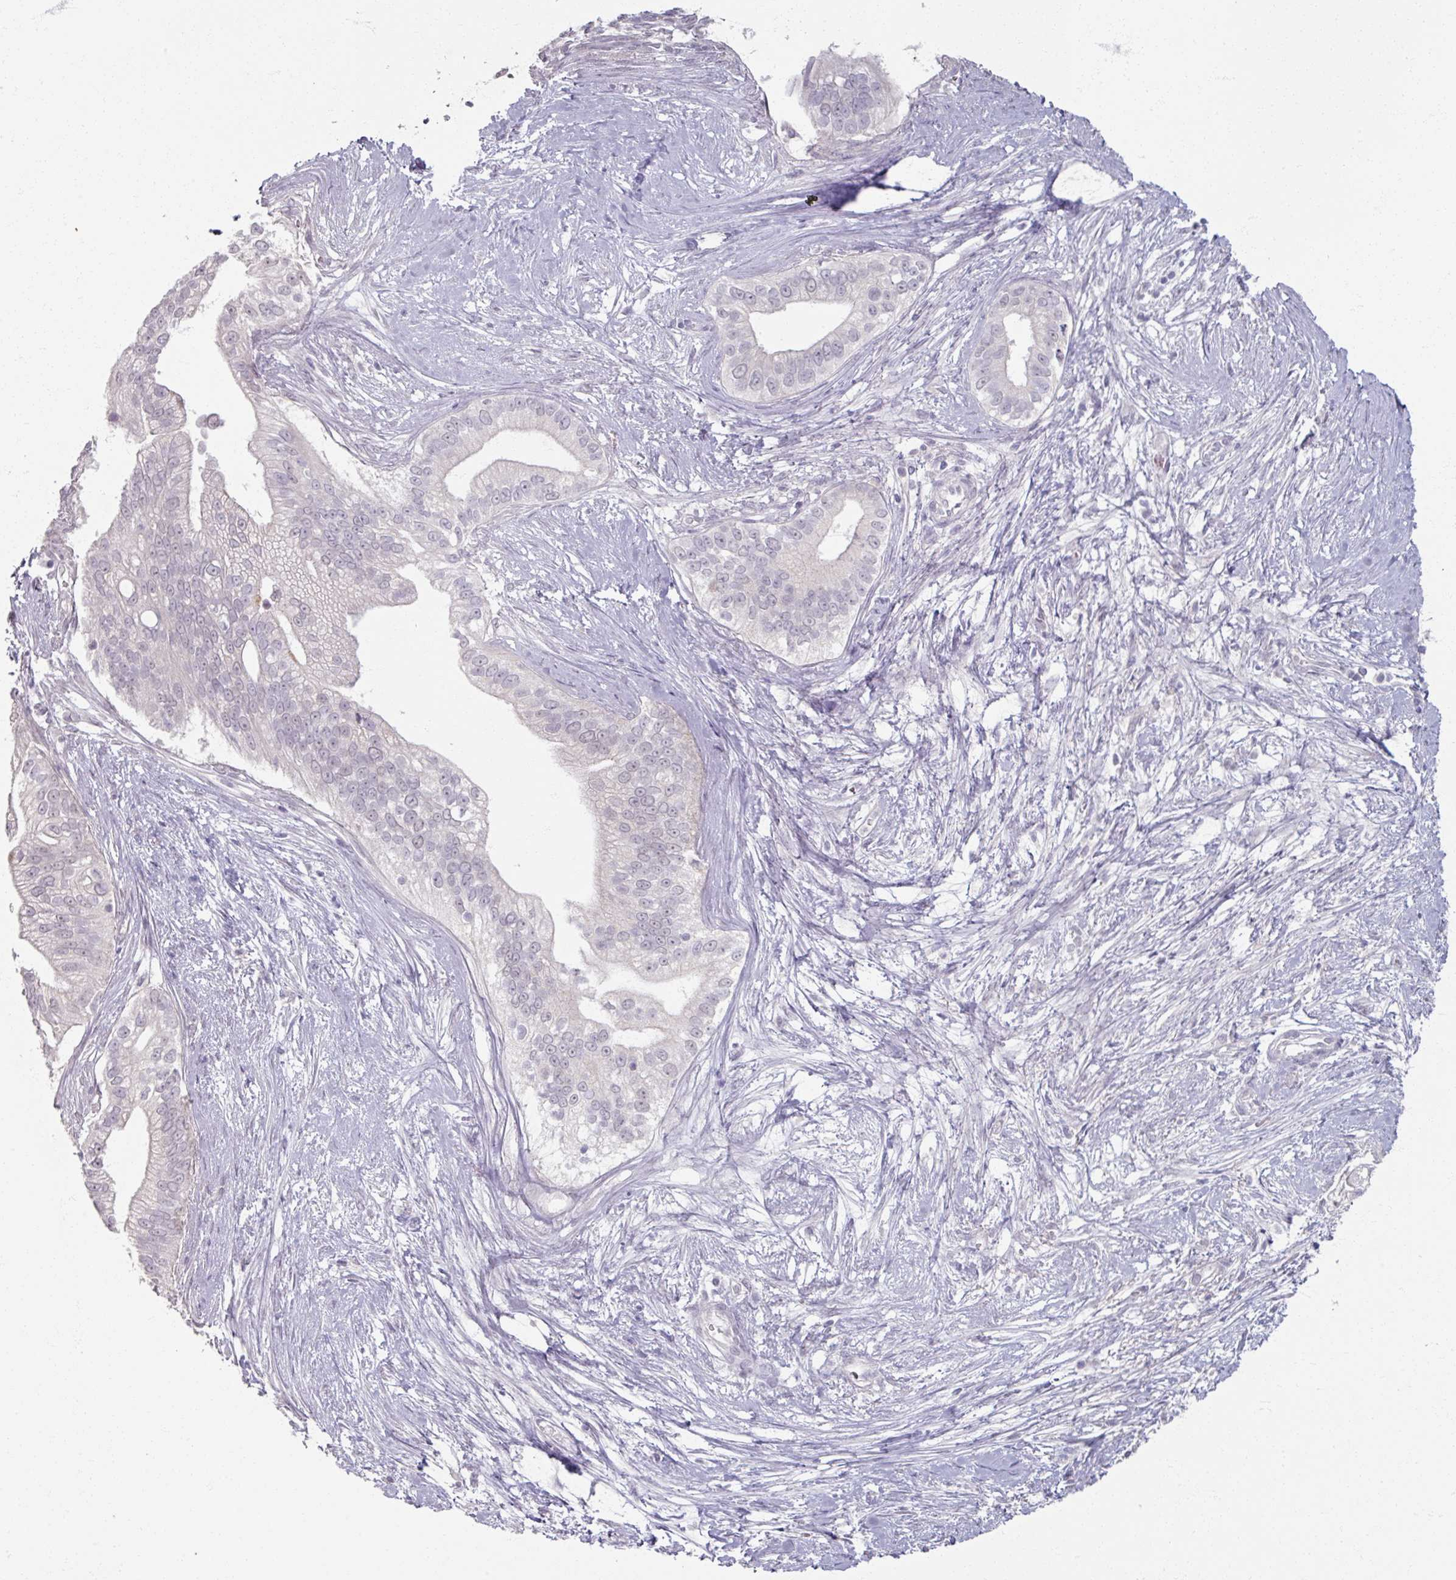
{"staining": {"intensity": "negative", "quantity": "none", "location": "none"}, "tissue": "pancreatic cancer", "cell_type": "Tumor cells", "image_type": "cancer", "snomed": [{"axis": "morphology", "description": "Adenocarcinoma, NOS"}, {"axis": "topography", "description": "Pancreas"}], "caption": "Human pancreatic adenocarcinoma stained for a protein using IHC exhibits no positivity in tumor cells.", "gene": "SOX11", "patient": {"sex": "male", "age": 70}}